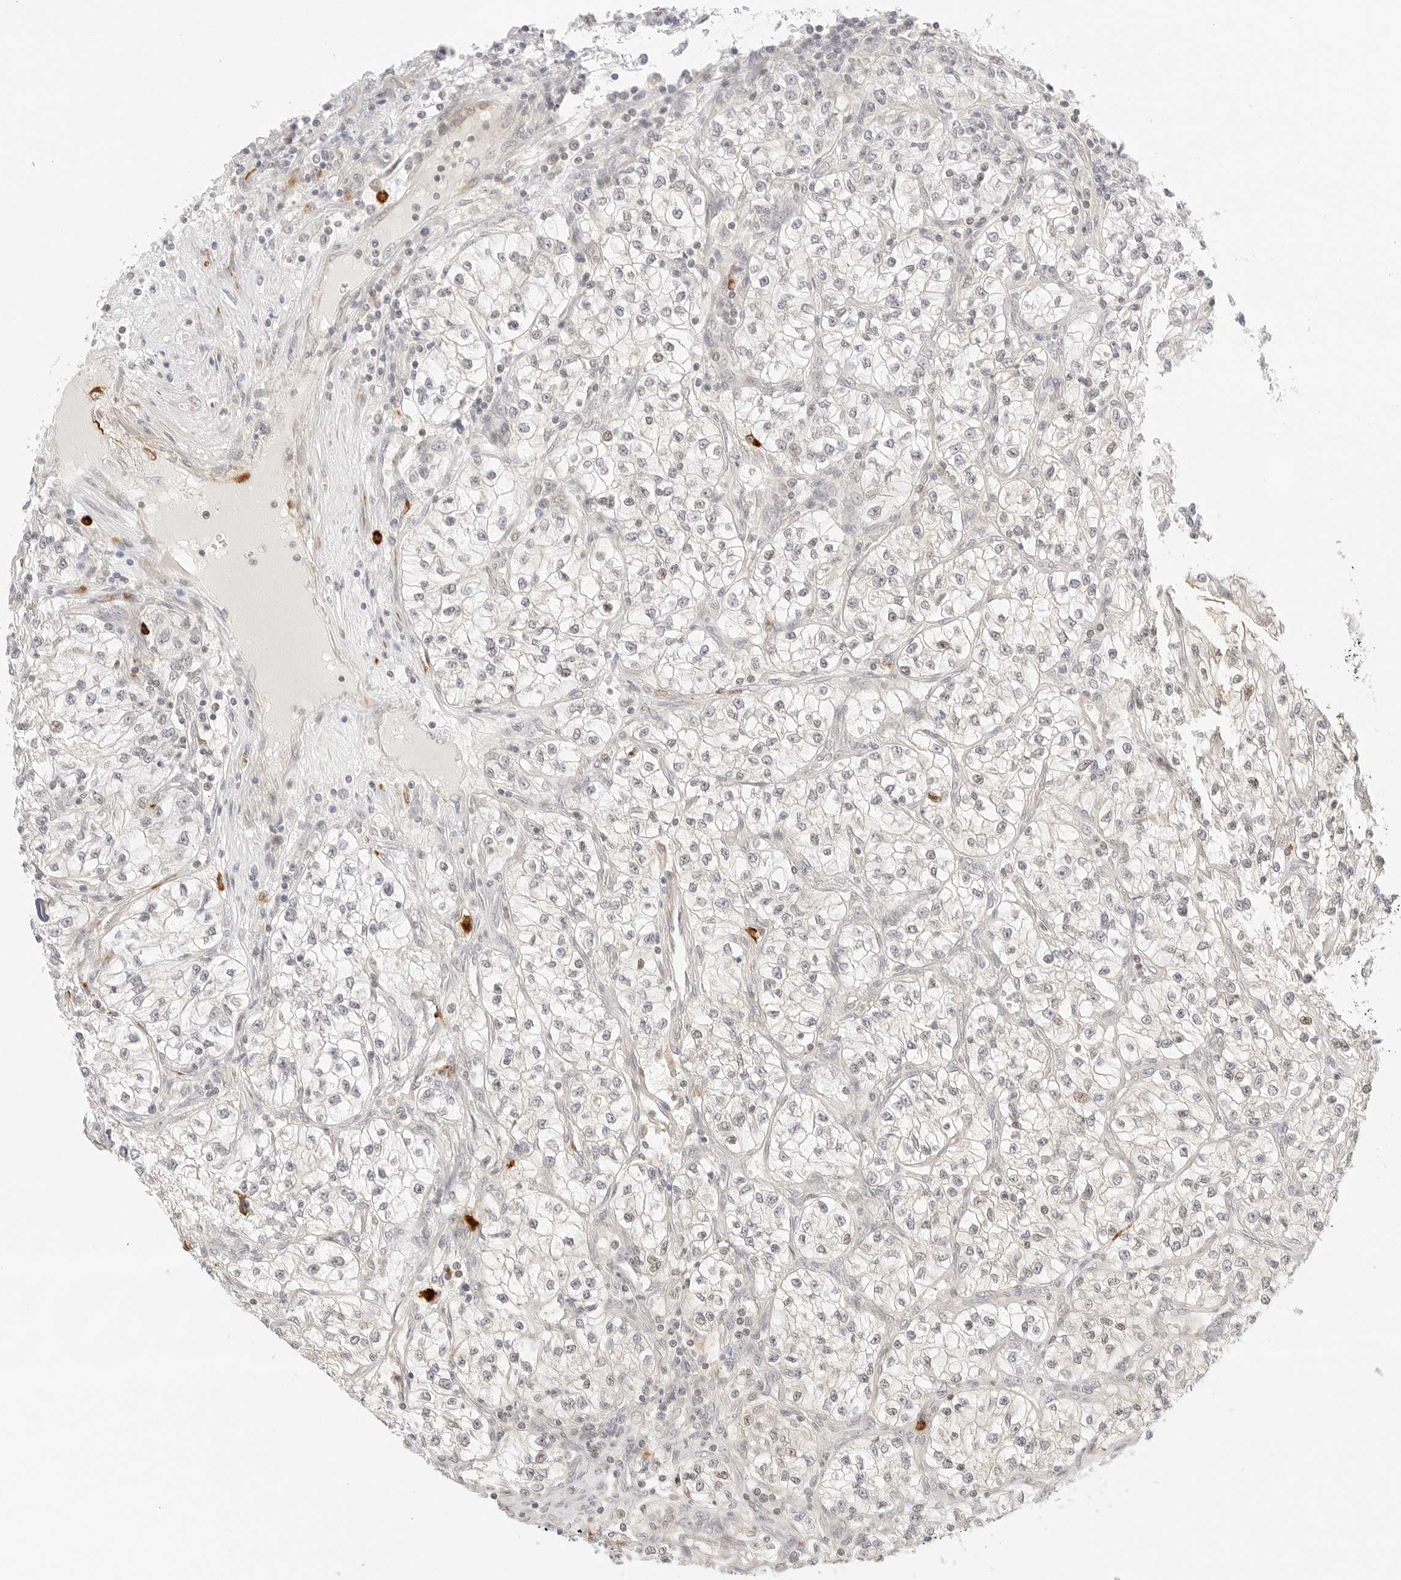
{"staining": {"intensity": "weak", "quantity": "<25%", "location": "nuclear"}, "tissue": "renal cancer", "cell_type": "Tumor cells", "image_type": "cancer", "snomed": [{"axis": "morphology", "description": "Adenocarcinoma, NOS"}, {"axis": "topography", "description": "Kidney"}], "caption": "Immunohistochemistry (IHC) image of renal cancer (adenocarcinoma) stained for a protein (brown), which exhibits no staining in tumor cells. (Brightfield microscopy of DAB IHC at high magnification).", "gene": "TEKT2", "patient": {"sex": "female", "age": 57}}